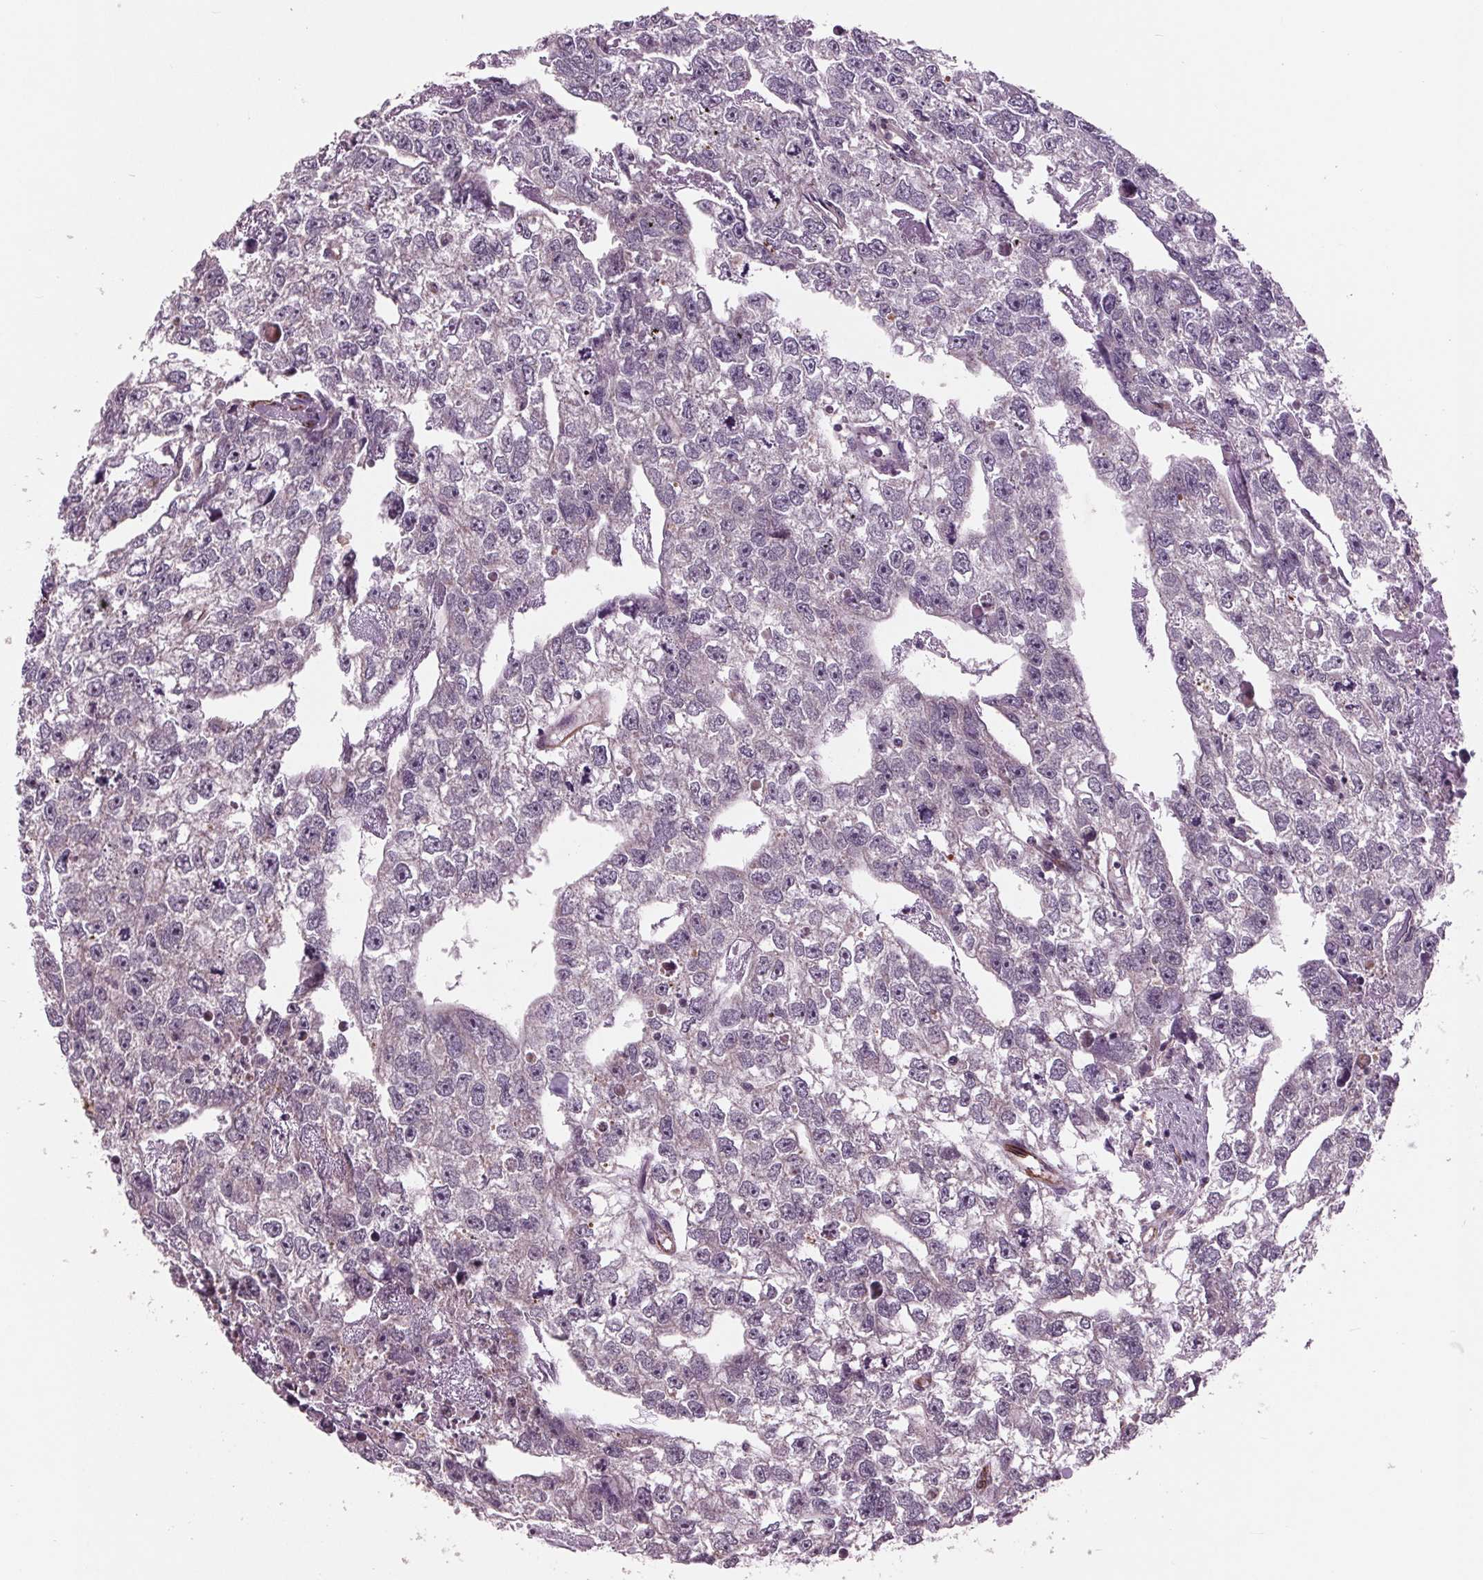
{"staining": {"intensity": "negative", "quantity": "none", "location": "none"}, "tissue": "testis cancer", "cell_type": "Tumor cells", "image_type": "cancer", "snomed": [{"axis": "morphology", "description": "Carcinoma, Embryonal, NOS"}, {"axis": "morphology", "description": "Teratoma, malignant, NOS"}, {"axis": "topography", "description": "Testis"}], "caption": "The image displays no significant staining in tumor cells of embryonal carcinoma (testis).", "gene": "MAPK8", "patient": {"sex": "male", "age": 44}}